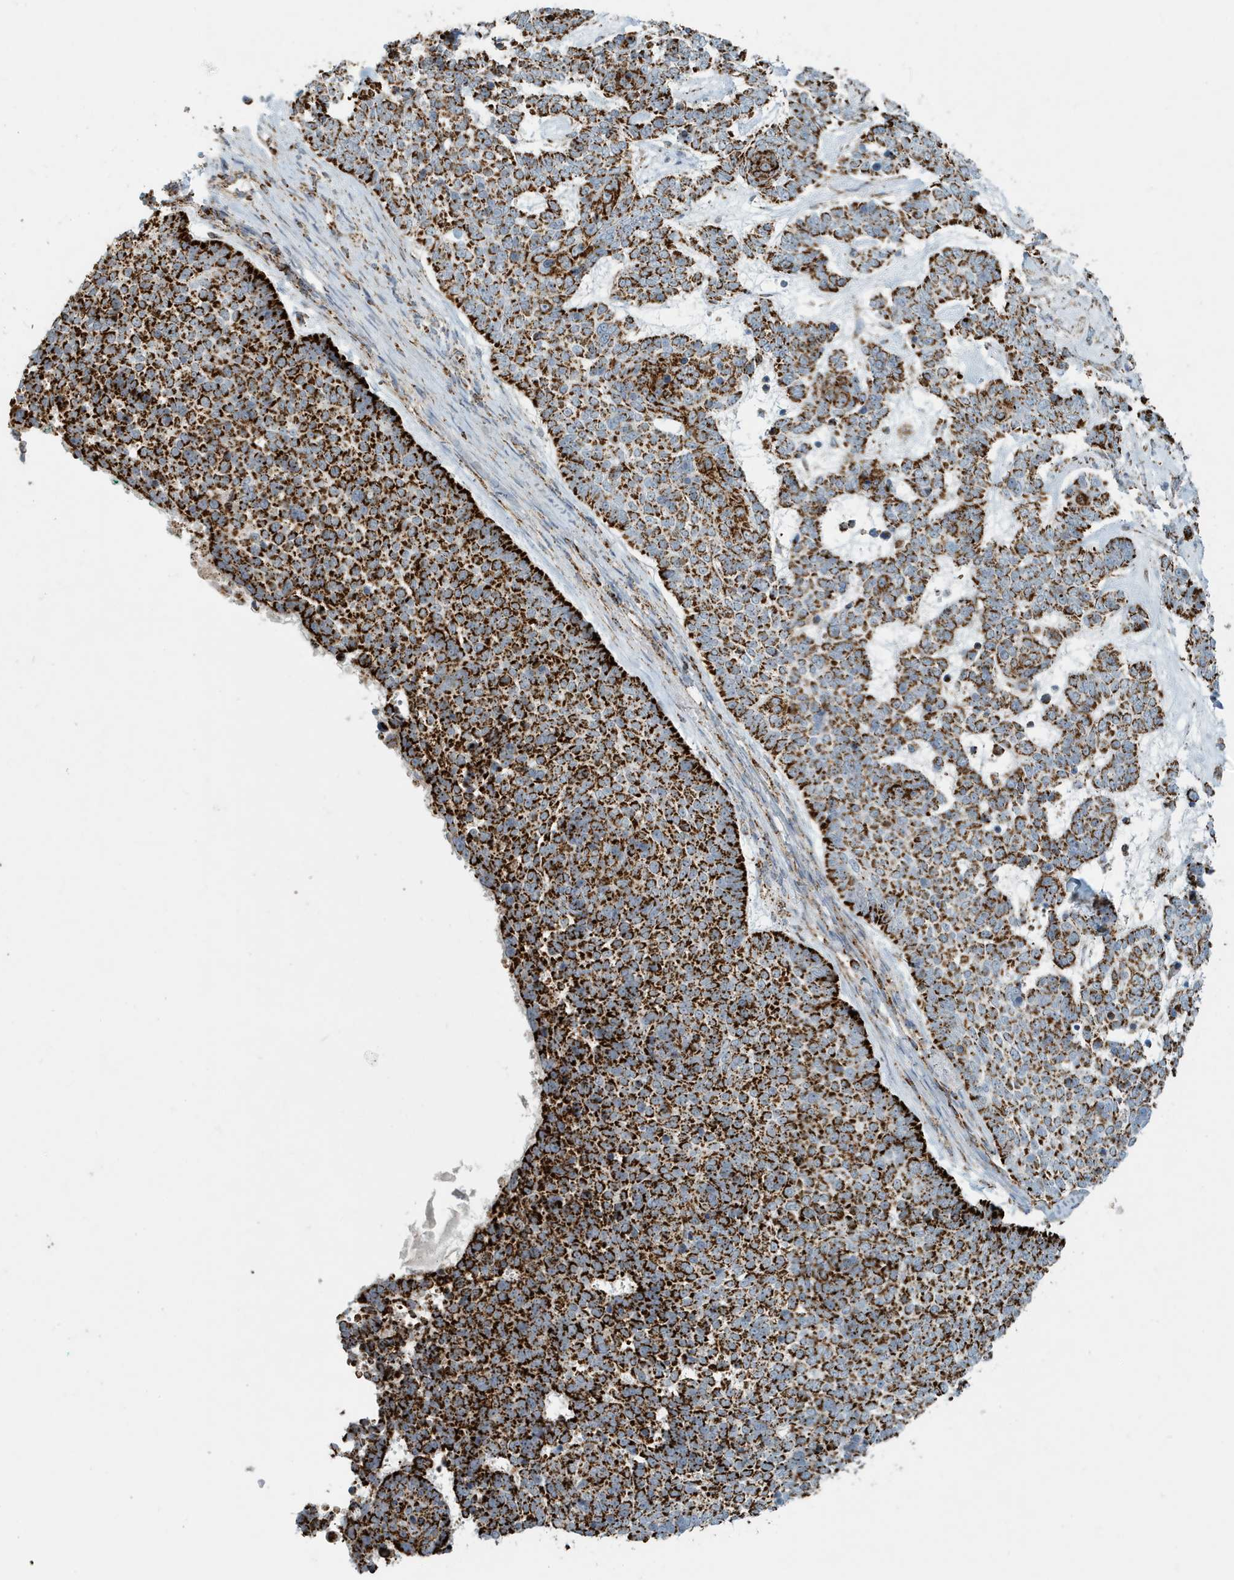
{"staining": {"intensity": "strong", "quantity": ">75%", "location": "cytoplasmic/membranous"}, "tissue": "skin cancer", "cell_type": "Tumor cells", "image_type": "cancer", "snomed": [{"axis": "morphology", "description": "Basal cell carcinoma"}, {"axis": "topography", "description": "Skin"}], "caption": "DAB immunohistochemical staining of human skin cancer (basal cell carcinoma) reveals strong cytoplasmic/membranous protein positivity in approximately >75% of tumor cells. The protein of interest is stained brown, and the nuclei are stained in blue (DAB IHC with brightfield microscopy, high magnification).", "gene": "MAN1A1", "patient": {"sex": "female", "age": 81}}